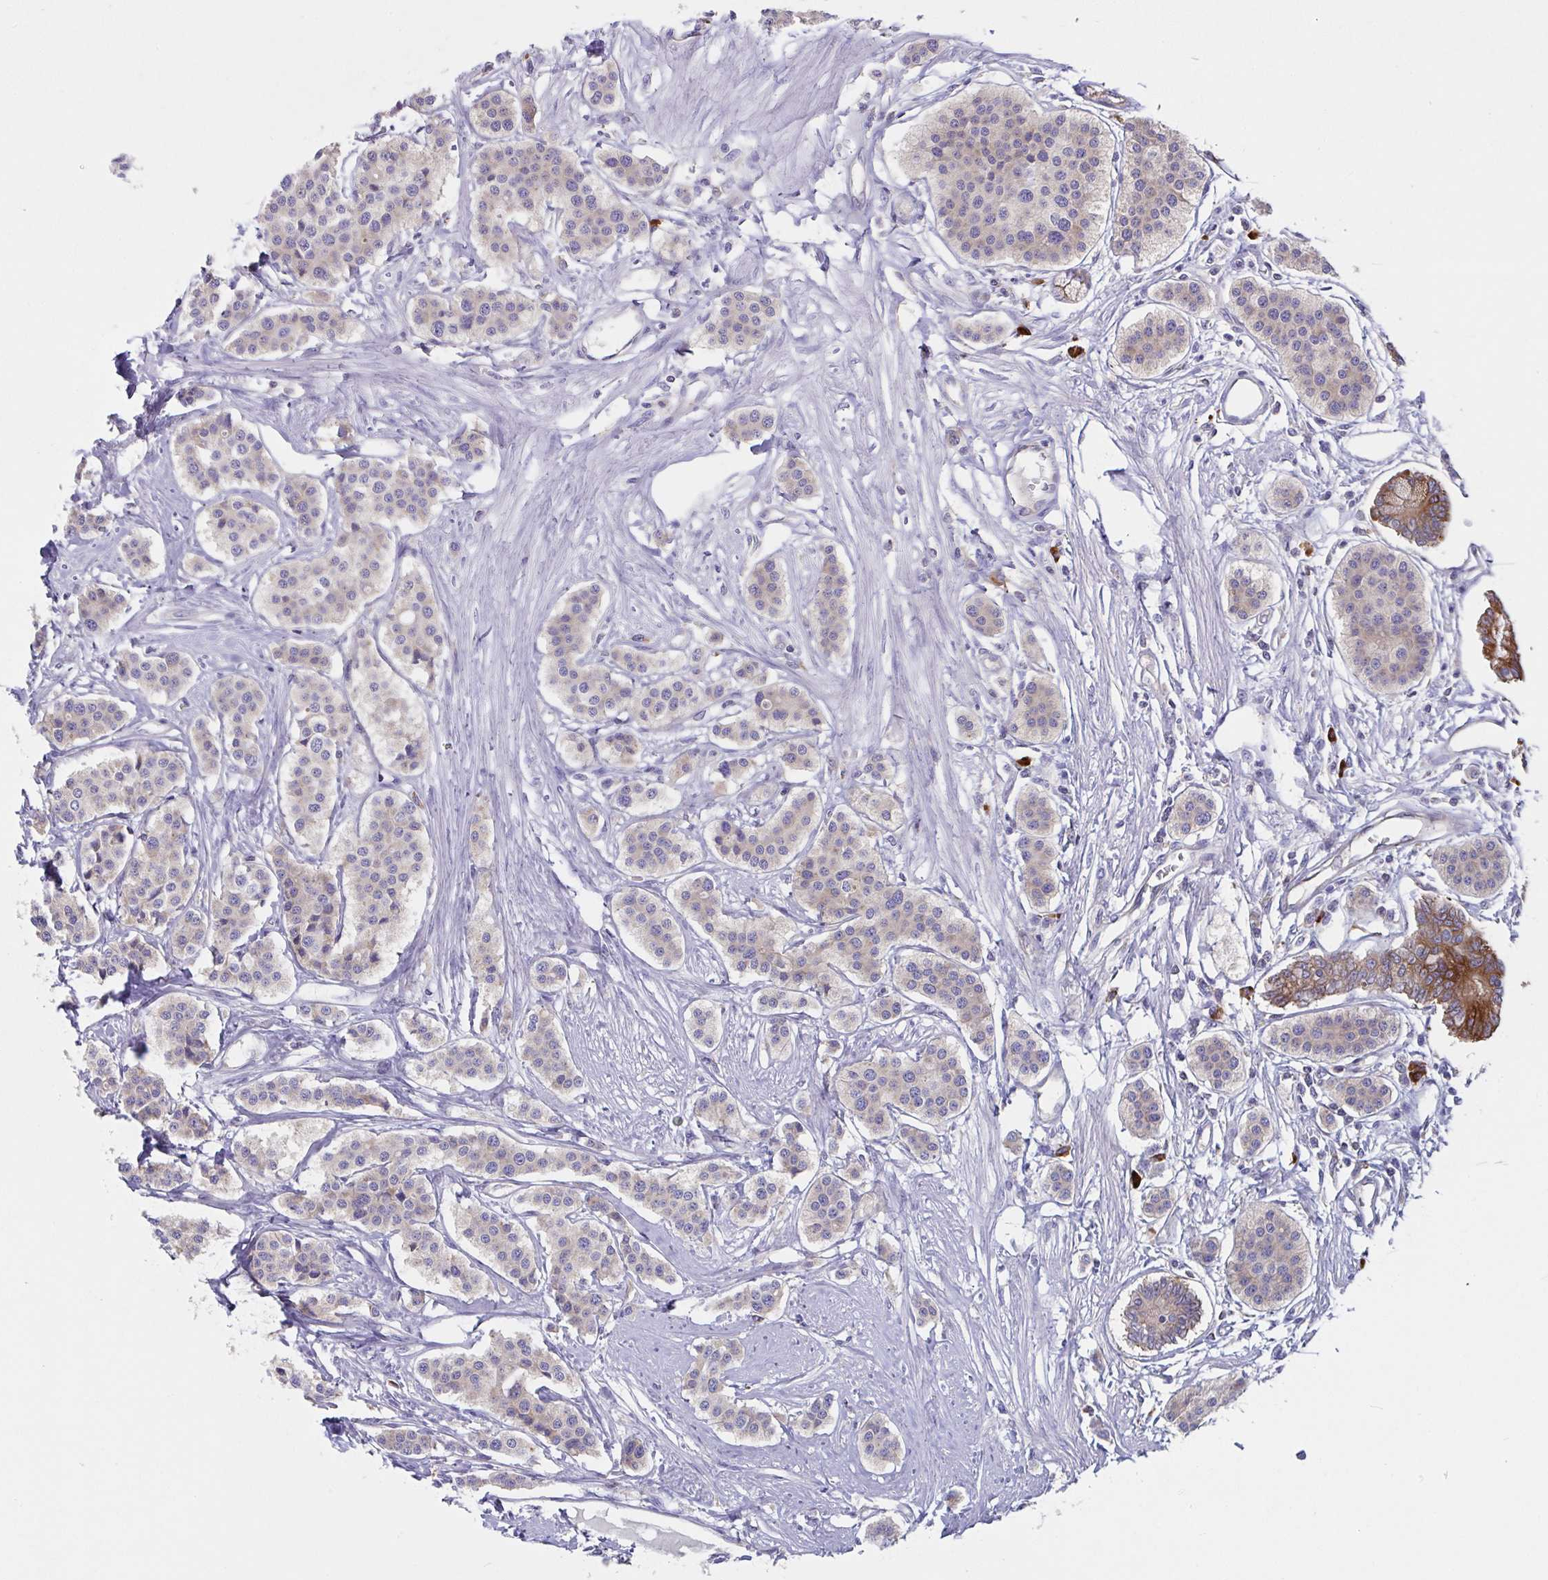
{"staining": {"intensity": "moderate", "quantity": "<25%", "location": "cytoplasmic/membranous"}, "tissue": "carcinoid", "cell_type": "Tumor cells", "image_type": "cancer", "snomed": [{"axis": "morphology", "description": "Carcinoid, malignant, NOS"}, {"axis": "topography", "description": "Small intestine"}], "caption": "Immunohistochemical staining of carcinoid demonstrates low levels of moderate cytoplasmic/membranous protein positivity in approximately <25% of tumor cells.", "gene": "YARS2", "patient": {"sex": "male", "age": 60}}